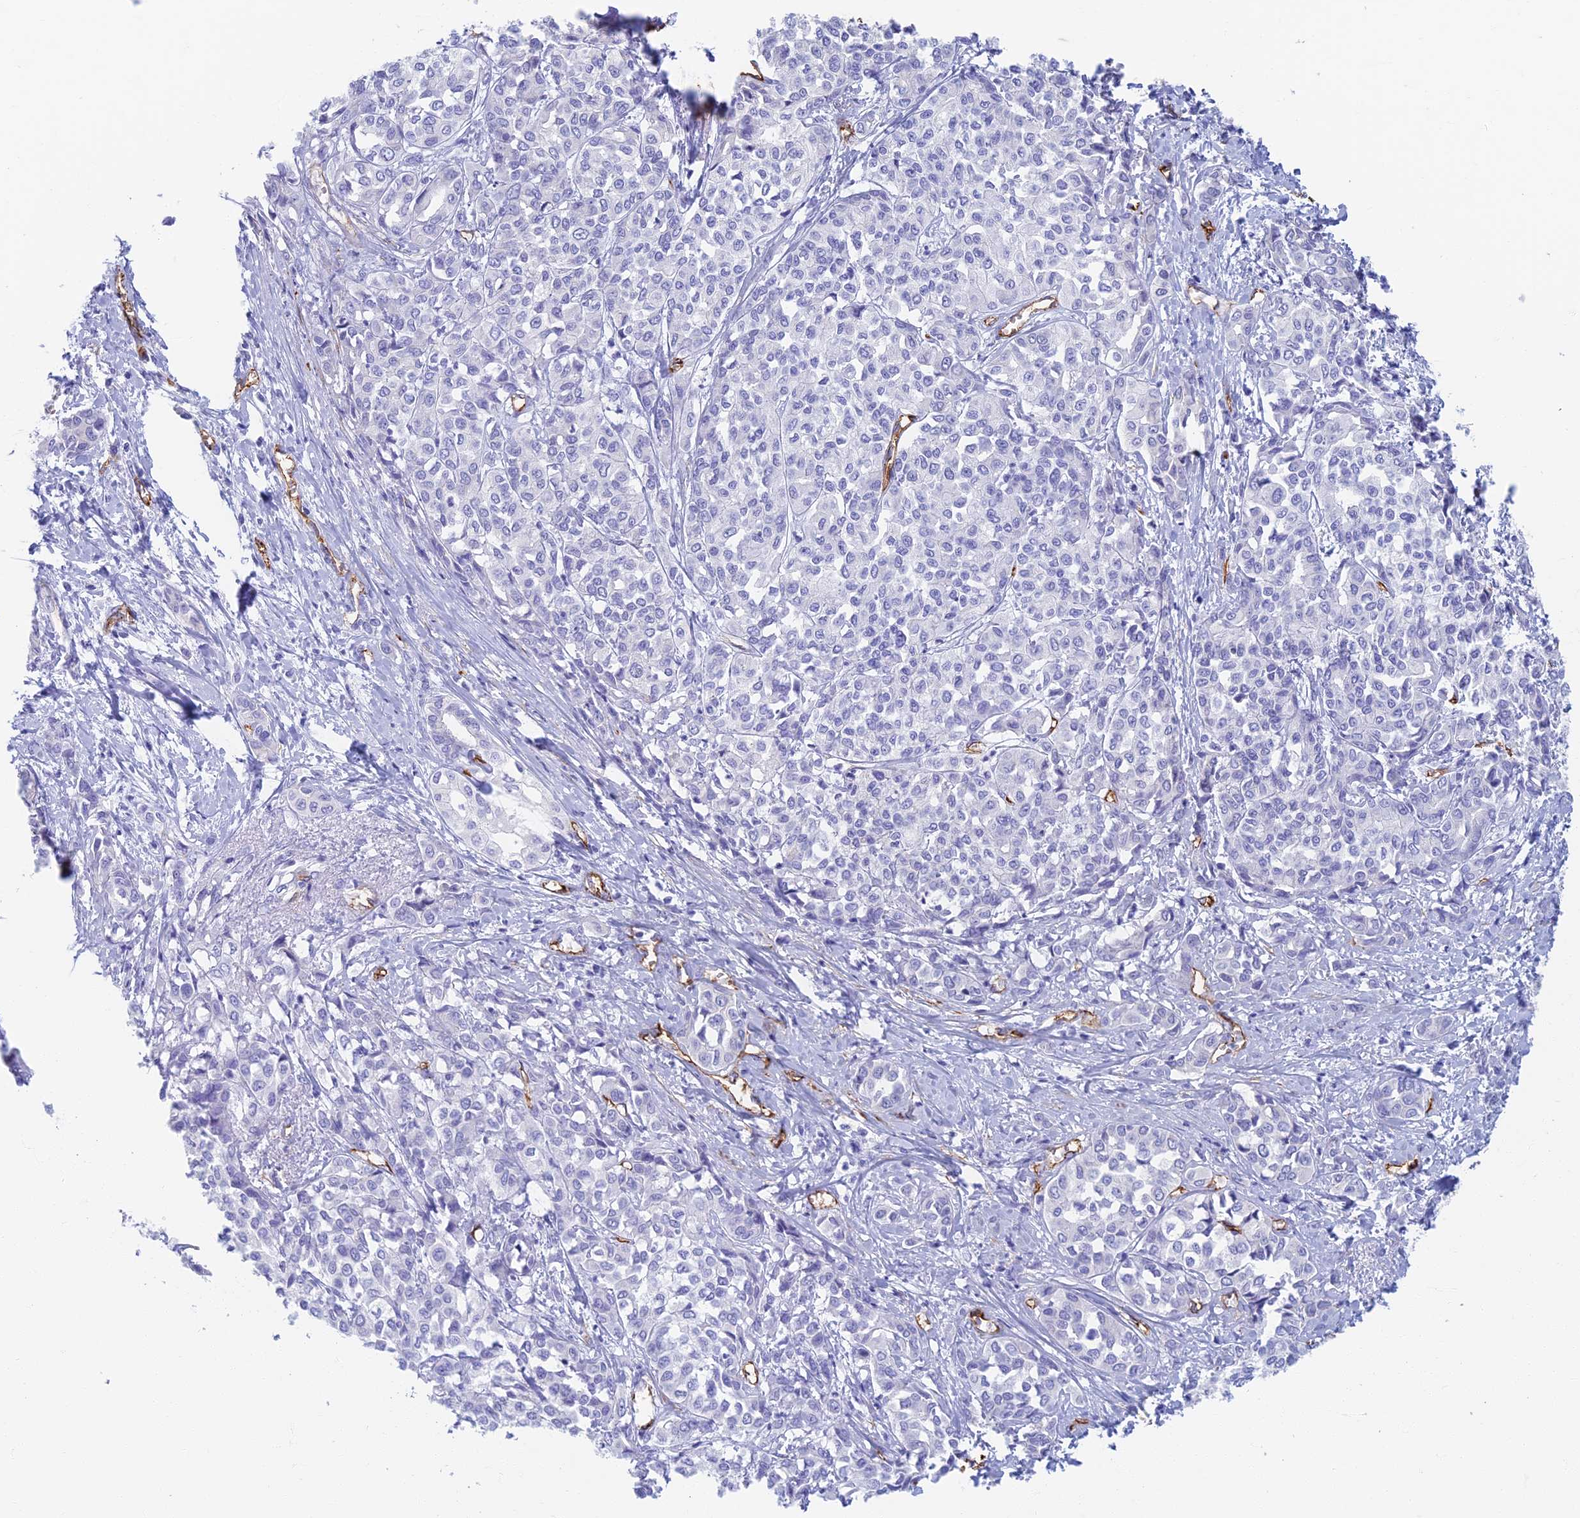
{"staining": {"intensity": "negative", "quantity": "none", "location": "none"}, "tissue": "liver cancer", "cell_type": "Tumor cells", "image_type": "cancer", "snomed": [{"axis": "morphology", "description": "Cholangiocarcinoma"}, {"axis": "topography", "description": "Liver"}], "caption": "Immunohistochemistry (IHC) image of neoplastic tissue: liver cancer stained with DAB (3,3'-diaminobenzidine) exhibits no significant protein staining in tumor cells. (DAB IHC with hematoxylin counter stain).", "gene": "ETFRF1", "patient": {"sex": "female", "age": 77}}